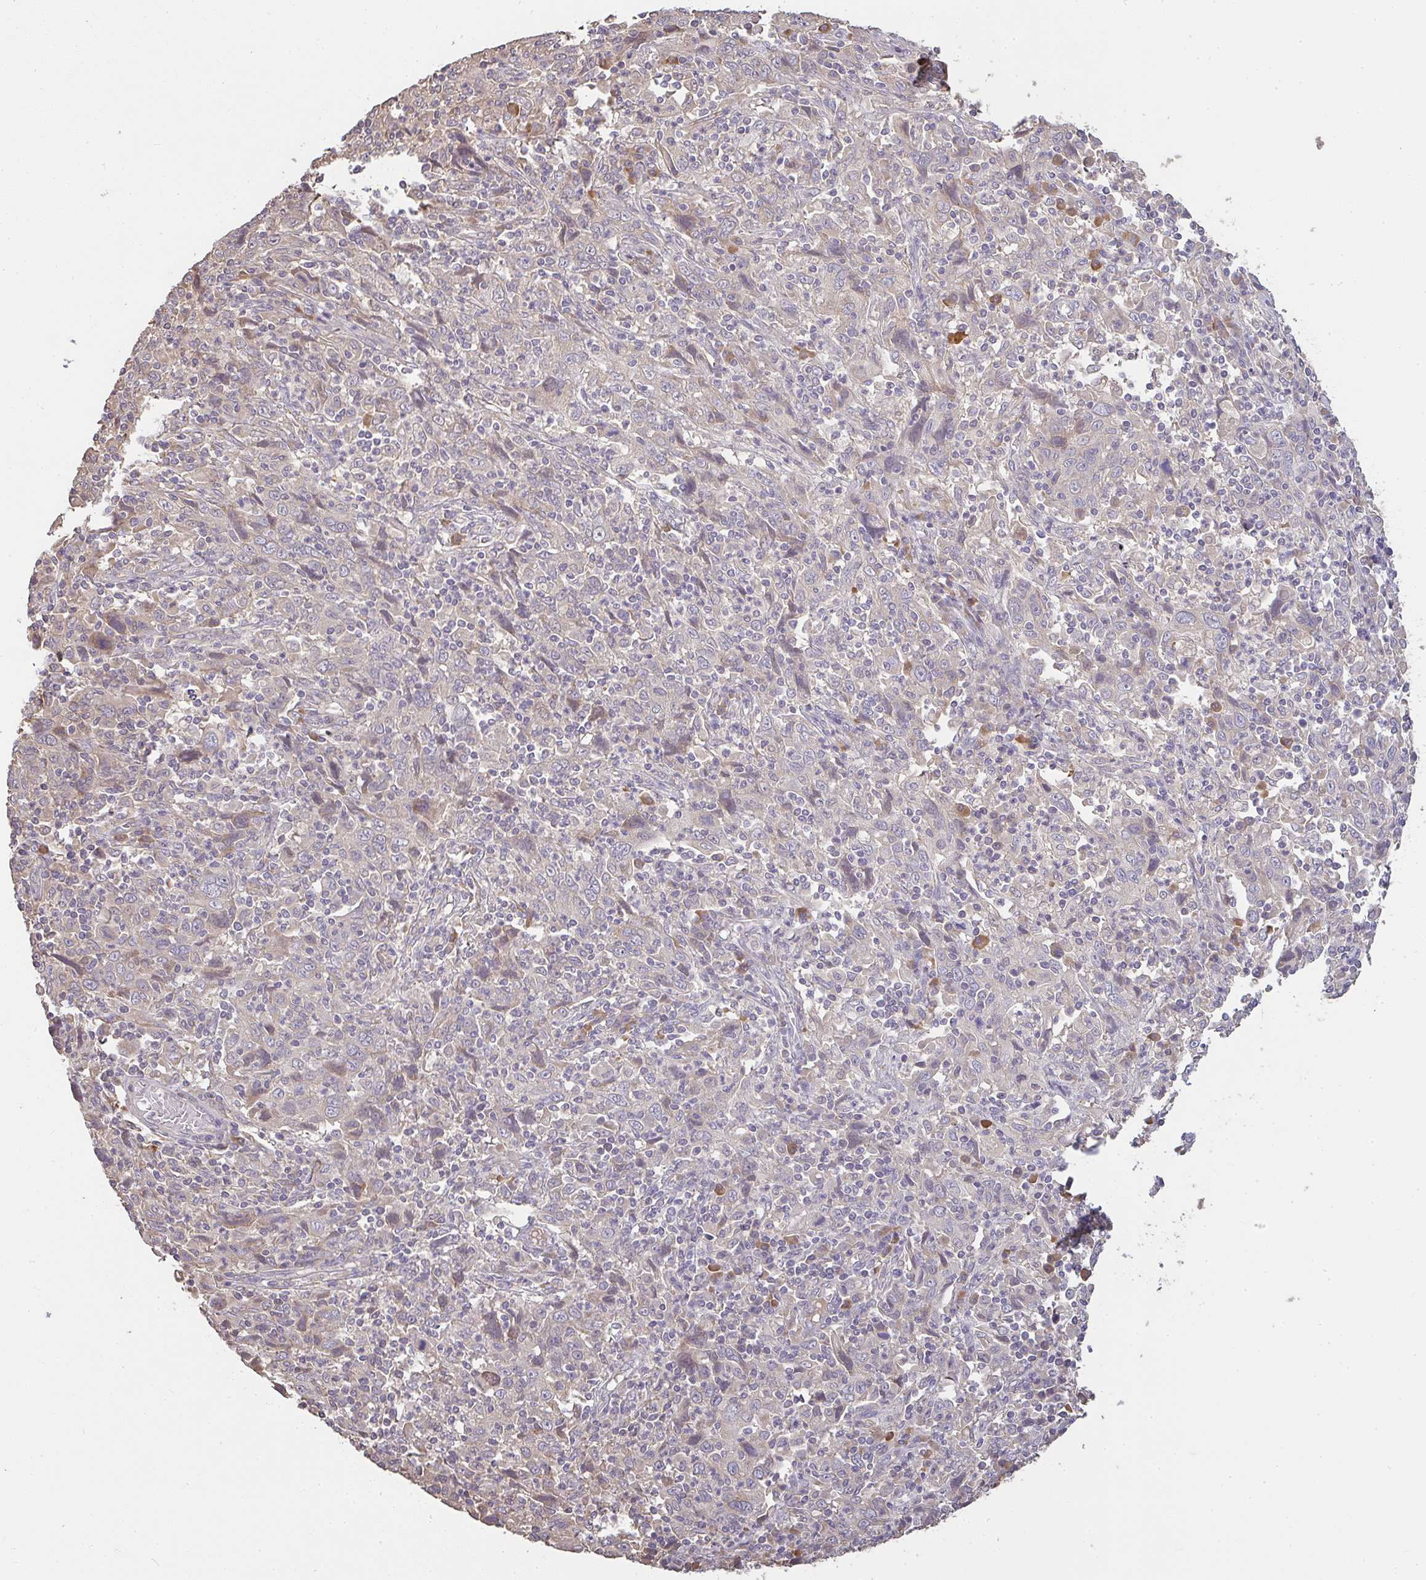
{"staining": {"intensity": "weak", "quantity": "<25%", "location": "cytoplasmic/membranous"}, "tissue": "cervical cancer", "cell_type": "Tumor cells", "image_type": "cancer", "snomed": [{"axis": "morphology", "description": "Squamous cell carcinoma, NOS"}, {"axis": "topography", "description": "Cervix"}], "caption": "A photomicrograph of squamous cell carcinoma (cervical) stained for a protein exhibits no brown staining in tumor cells.", "gene": "BRINP3", "patient": {"sex": "female", "age": 46}}